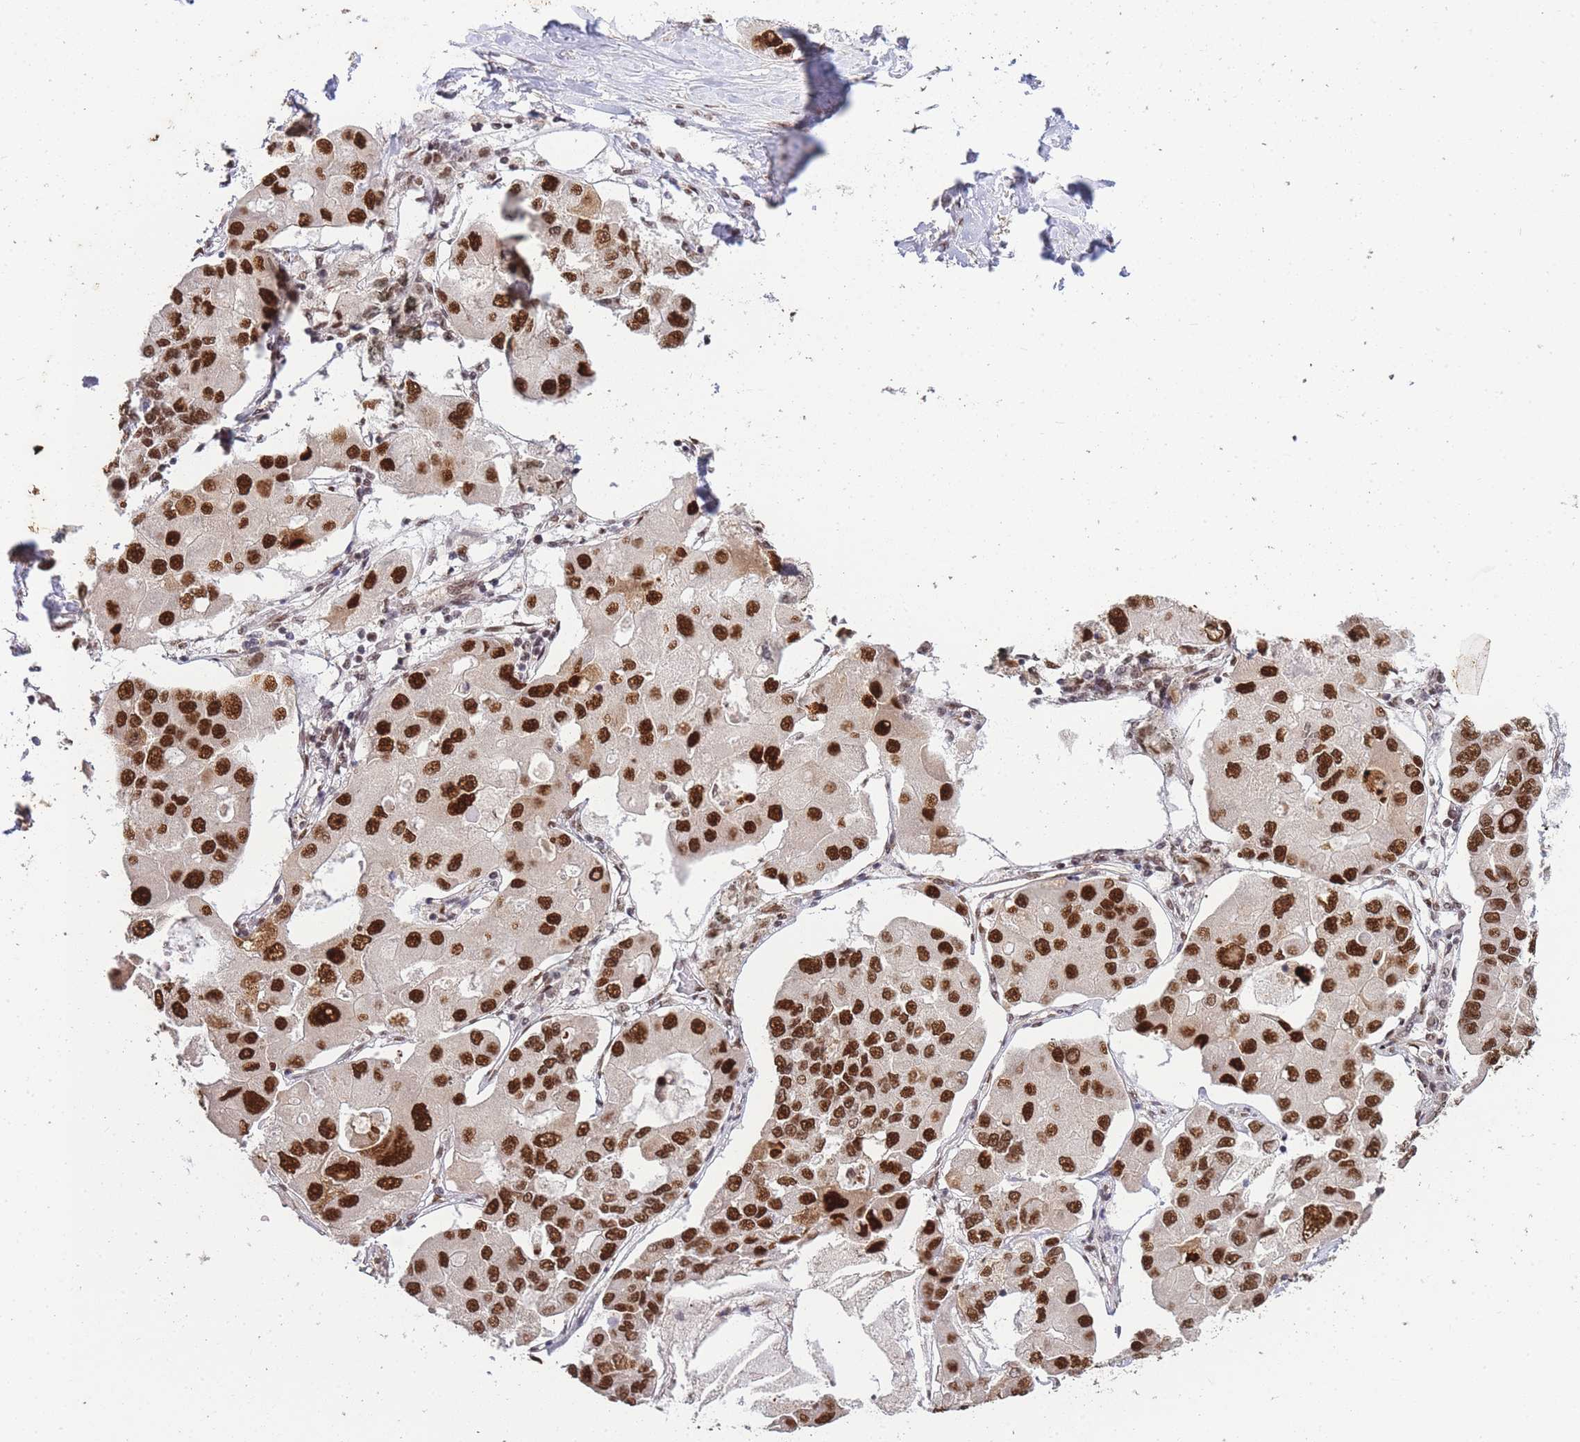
{"staining": {"intensity": "strong", "quantity": ">75%", "location": "nuclear"}, "tissue": "lung cancer", "cell_type": "Tumor cells", "image_type": "cancer", "snomed": [{"axis": "morphology", "description": "Adenocarcinoma, NOS"}, {"axis": "topography", "description": "Lung"}], "caption": "High-power microscopy captured an IHC histopathology image of lung cancer, revealing strong nuclear positivity in about >75% of tumor cells.", "gene": "PRKDC", "patient": {"sex": "female", "age": 54}}